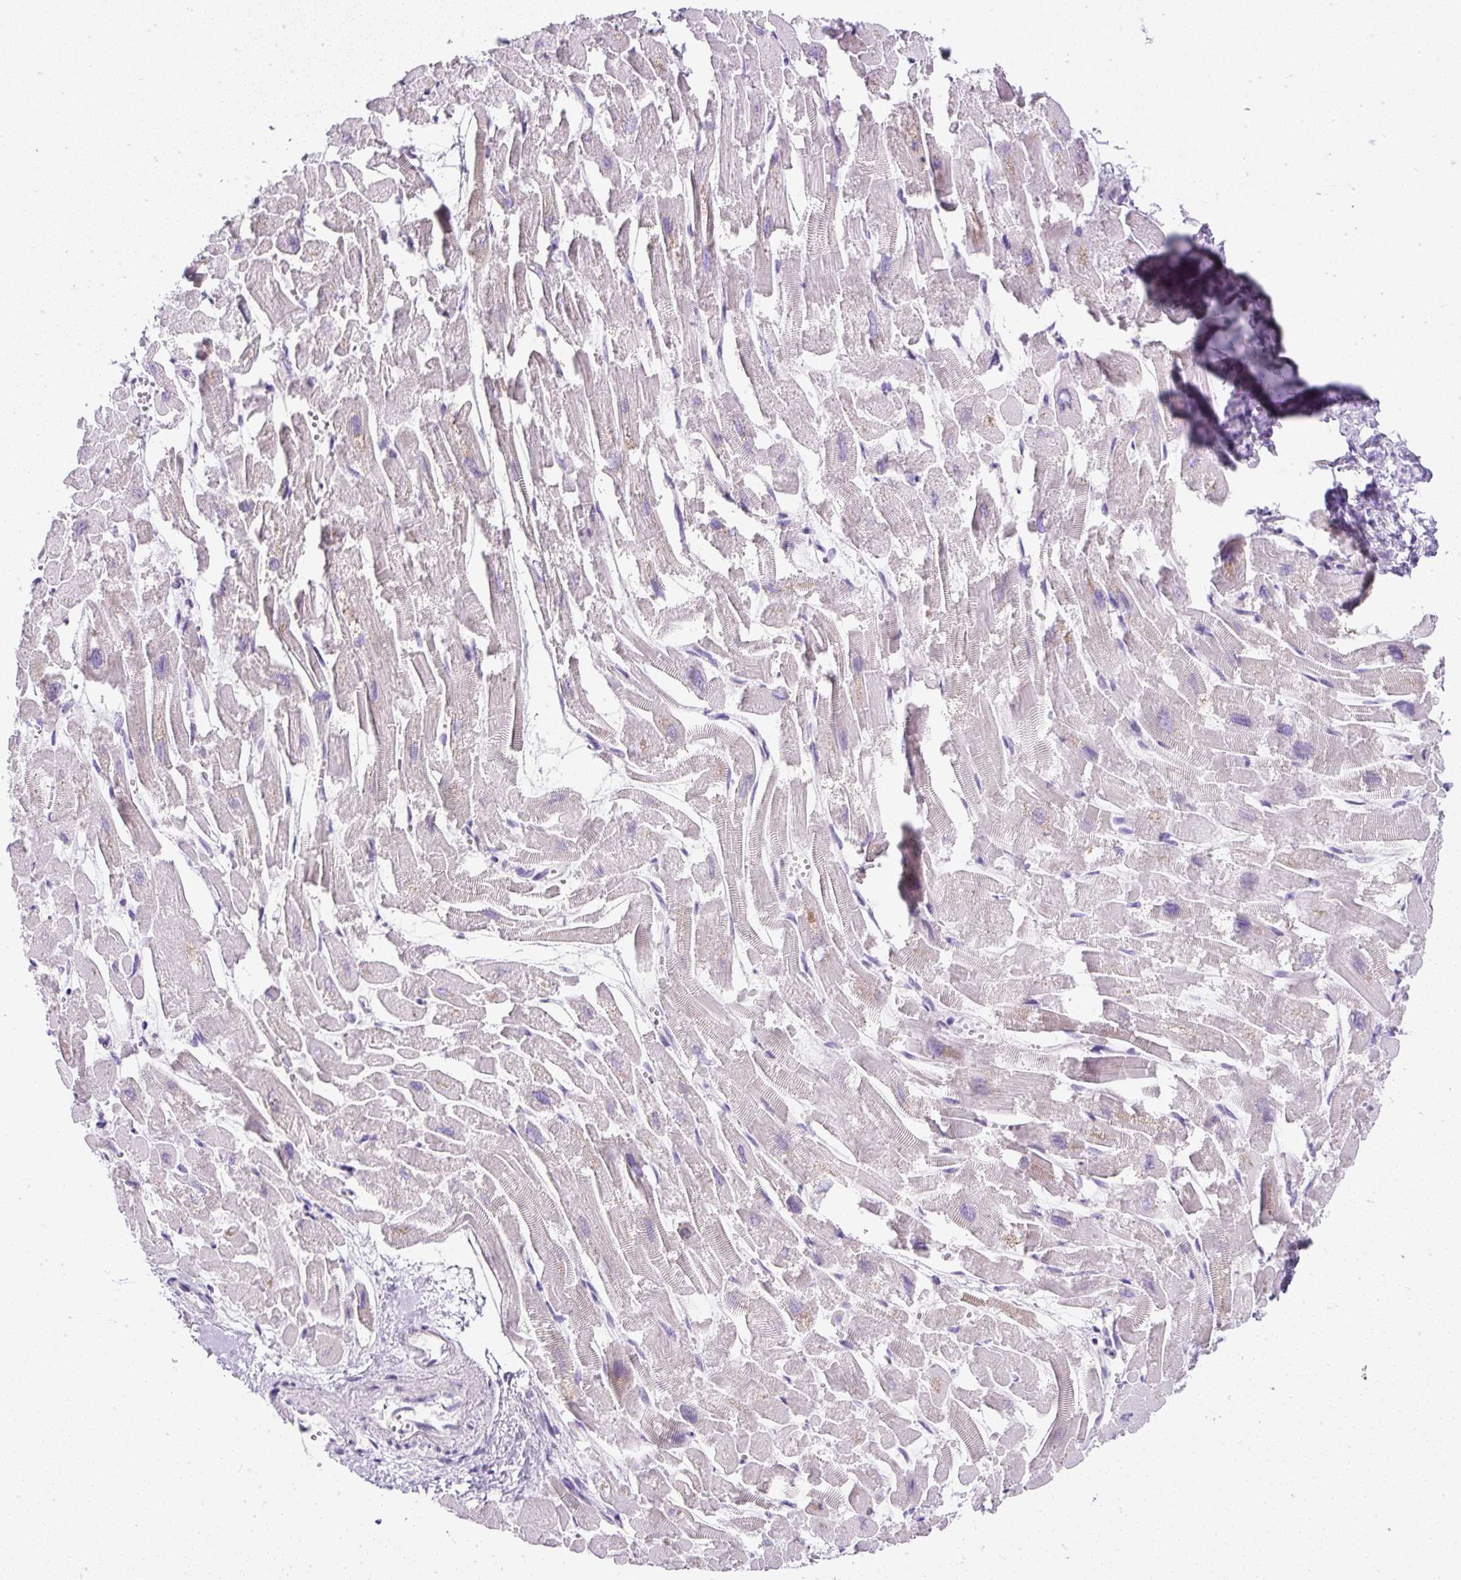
{"staining": {"intensity": "negative", "quantity": "none", "location": "none"}, "tissue": "heart muscle", "cell_type": "Cardiomyocytes", "image_type": "normal", "snomed": [{"axis": "morphology", "description": "Normal tissue, NOS"}, {"axis": "topography", "description": "Heart"}], "caption": "An immunohistochemistry (IHC) histopathology image of normal heart muscle is shown. There is no staining in cardiomyocytes of heart muscle.", "gene": "COL9A2", "patient": {"sex": "male", "age": 54}}